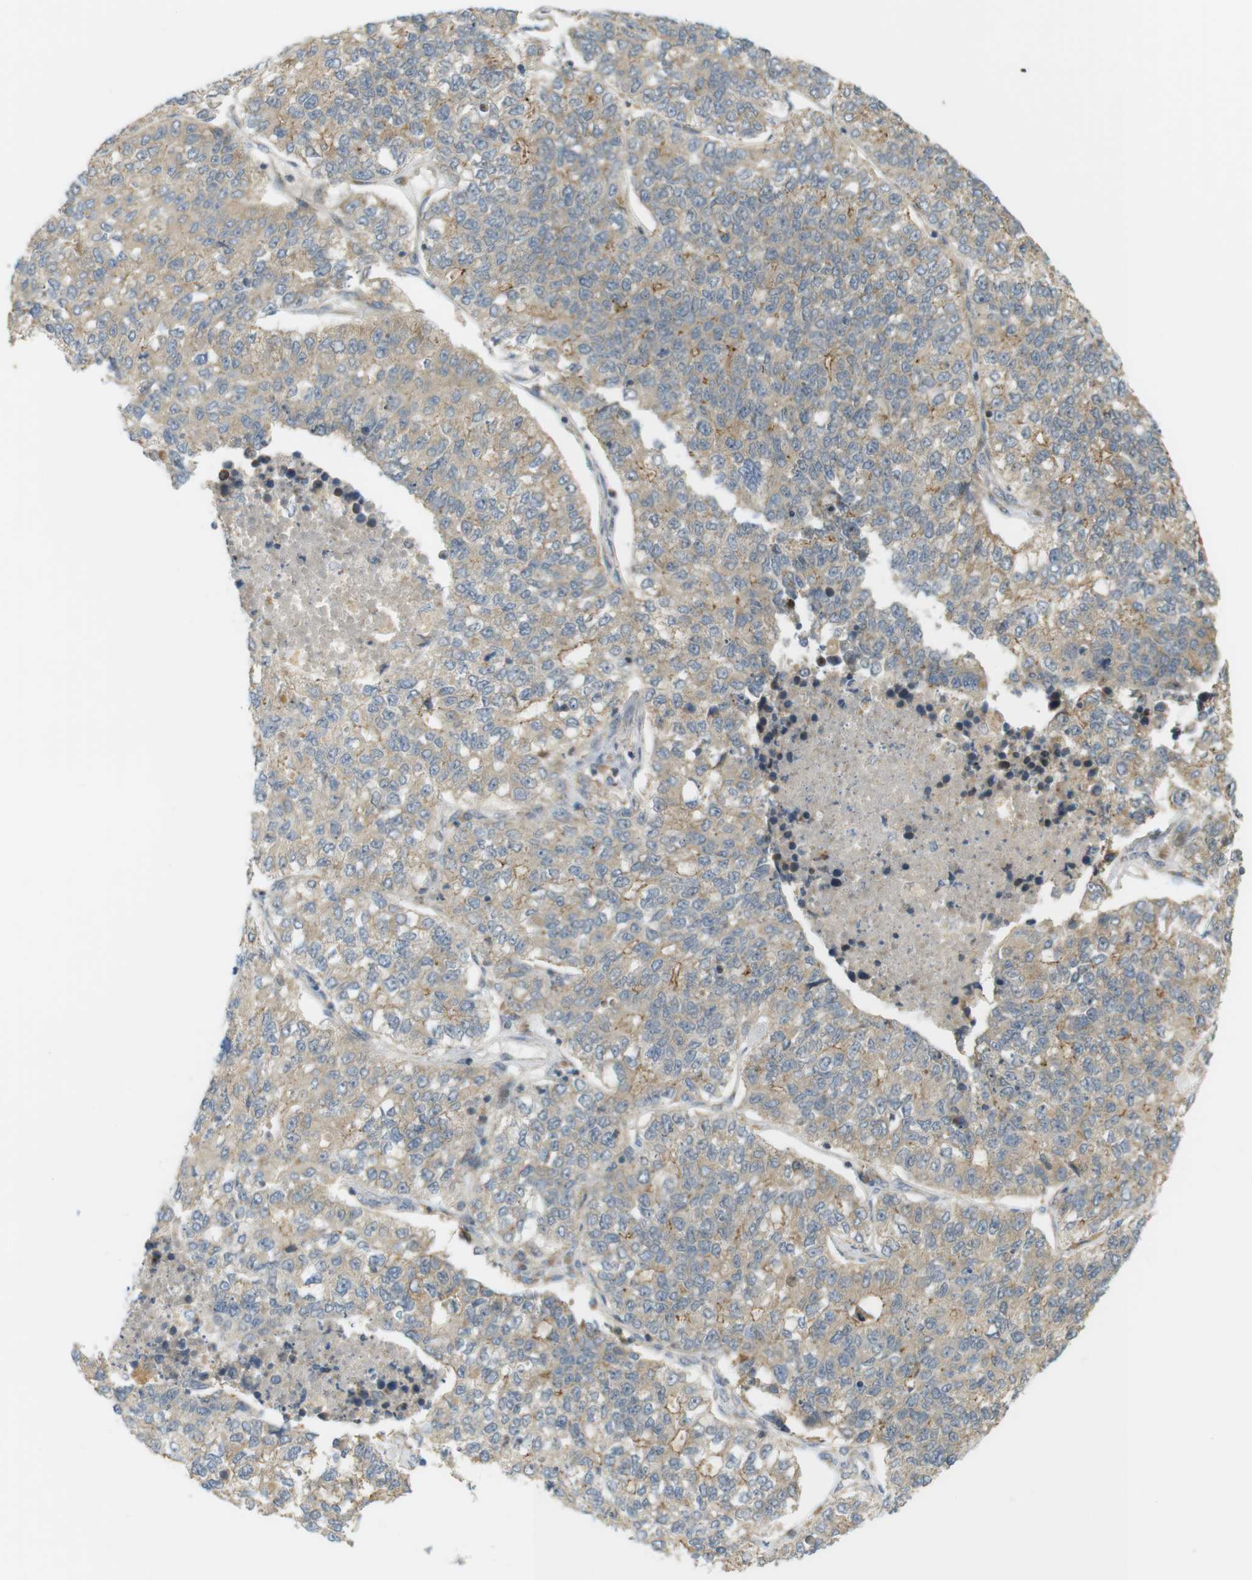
{"staining": {"intensity": "weak", "quantity": ">75%", "location": "cytoplasmic/membranous"}, "tissue": "lung cancer", "cell_type": "Tumor cells", "image_type": "cancer", "snomed": [{"axis": "morphology", "description": "Adenocarcinoma, NOS"}, {"axis": "topography", "description": "Lung"}], "caption": "Adenocarcinoma (lung) stained for a protein (brown) reveals weak cytoplasmic/membranous positive staining in about >75% of tumor cells.", "gene": "CLRN3", "patient": {"sex": "male", "age": 49}}